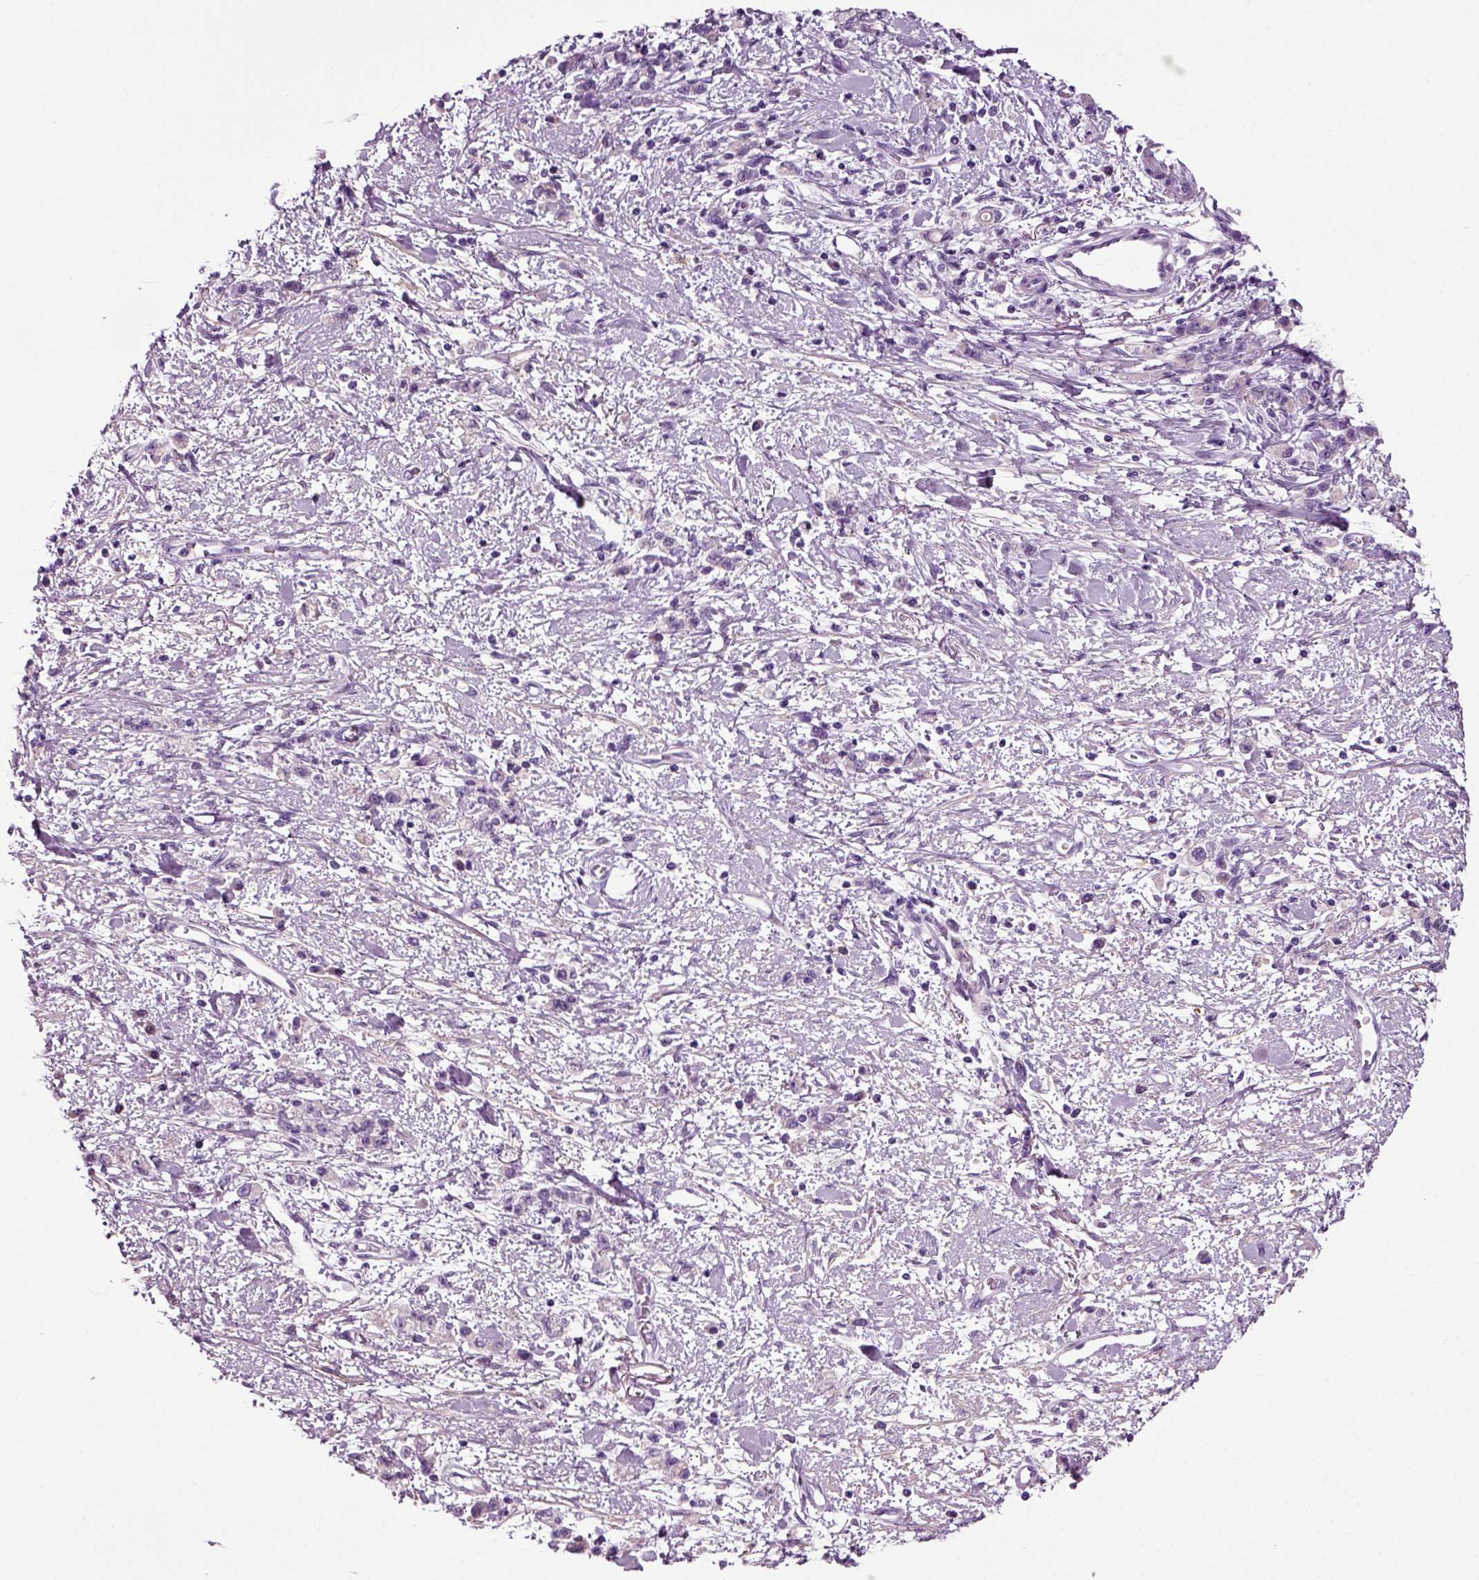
{"staining": {"intensity": "negative", "quantity": "none", "location": "none"}, "tissue": "stomach cancer", "cell_type": "Tumor cells", "image_type": "cancer", "snomed": [{"axis": "morphology", "description": "Adenocarcinoma, NOS"}, {"axis": "topography", "description": "Stomach"}], "caption": "An immunohistochemistry micrograph of adenocarcinoma (stomach) is shown. There is no staining in tumor cells of adenocarcinoma (stomach).", "gene": "DNAH10", "patient": {"sex": "male", "age": 77}}